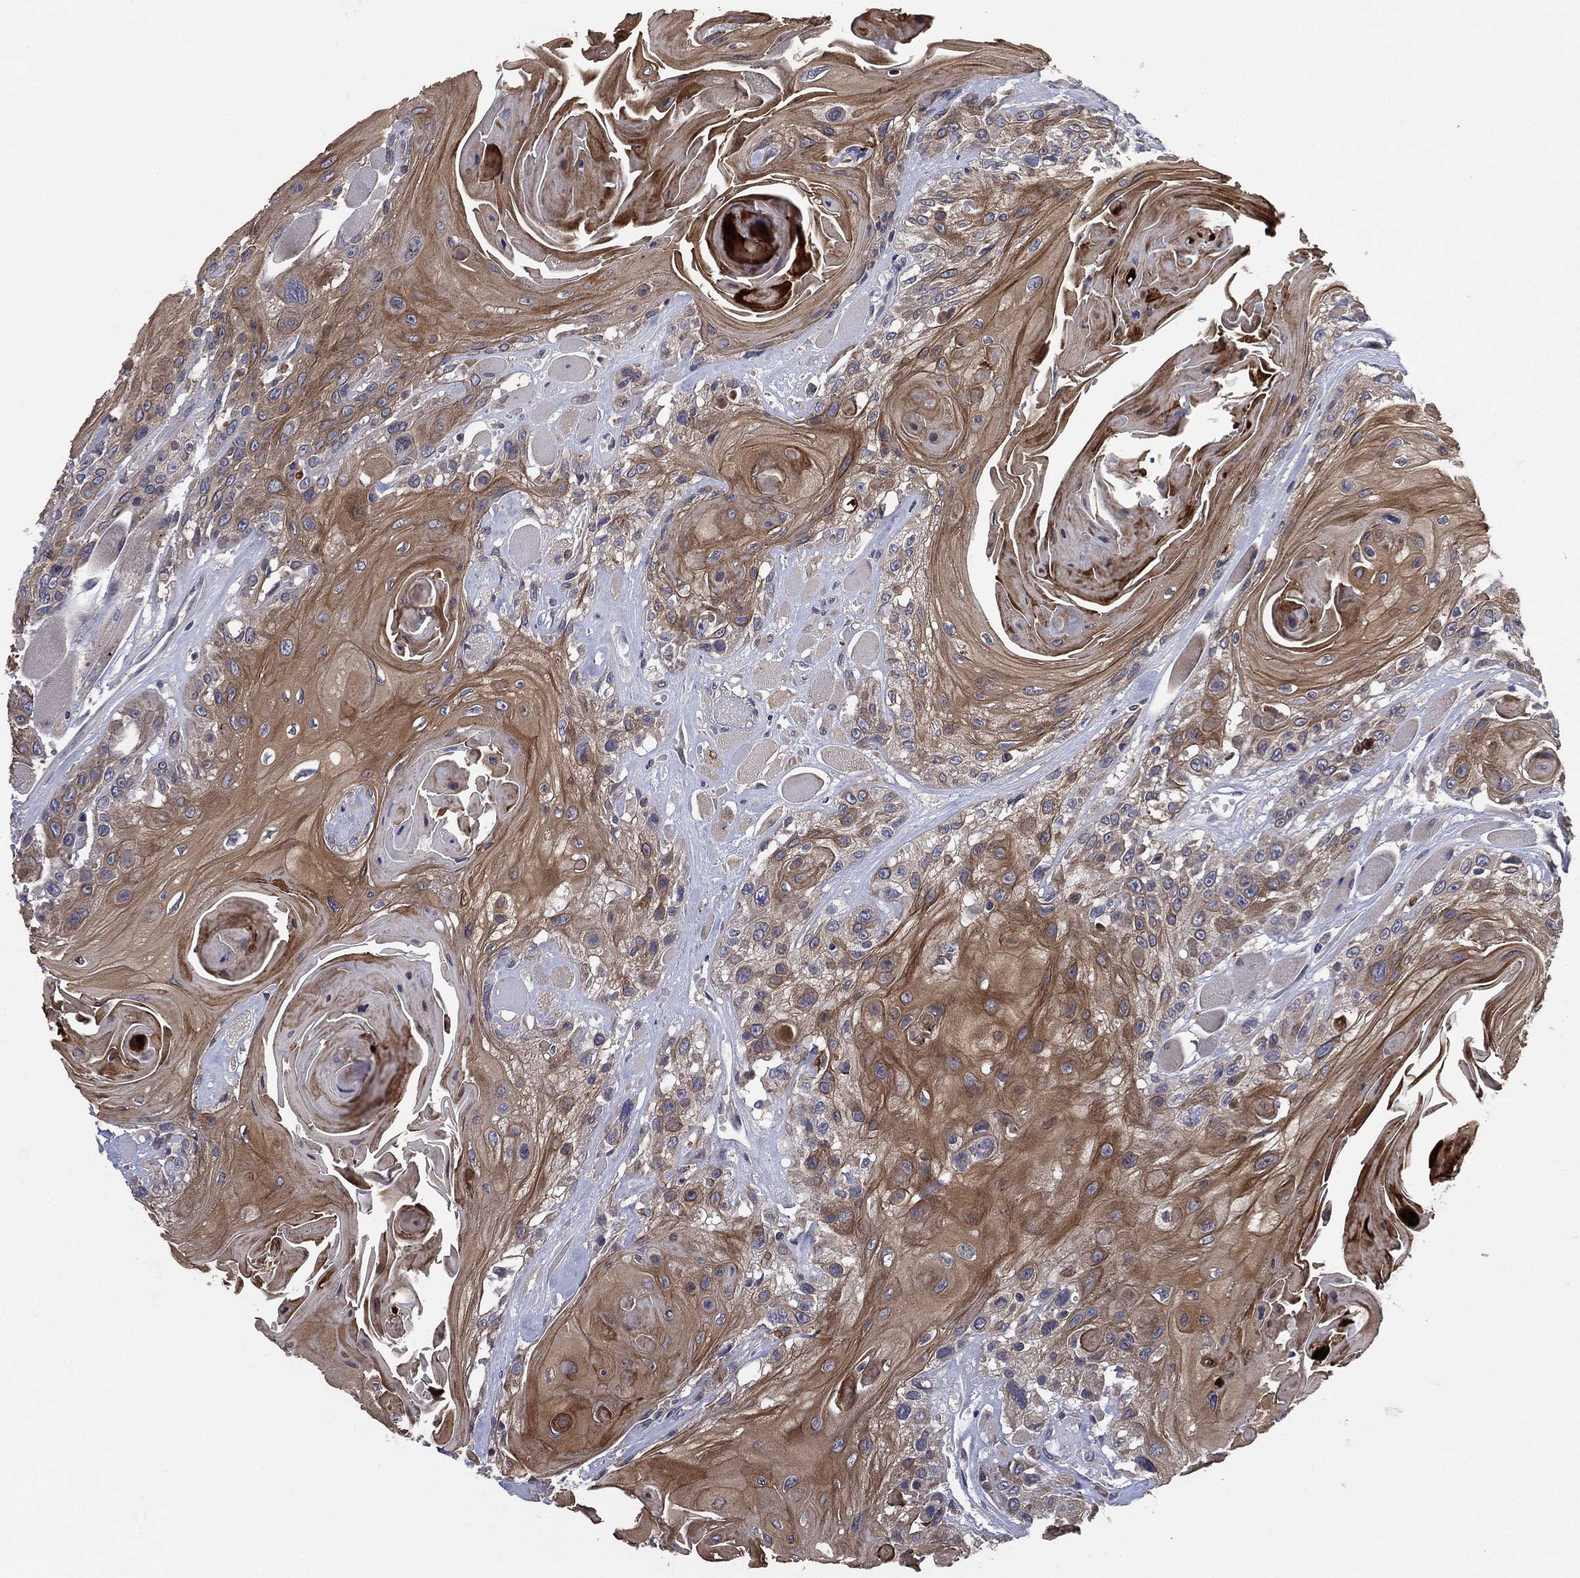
{"staining": {"intensity": "moderate", "quantity": ">75%", "location": "cytoplasmic/membranous"}, "tissue": "head and neck cancer", "cell_type": "Tumor cells", "image_type": "cancer", "snomed": [{"axis": "morphology", "description": "Squamous cell carcinoma, NOS"}, {"axis": "topography", "description": "Head-Neck"}], "caption": "Moderate cytoplasmic/membranous expression for a protein is identified in about >75% of tumor cells of squamous cell carcinoma (head and neck) using immunohistochemistry (IHC).", "gene": "MPP7", "patient": {"sex": "female", "age": 59}}